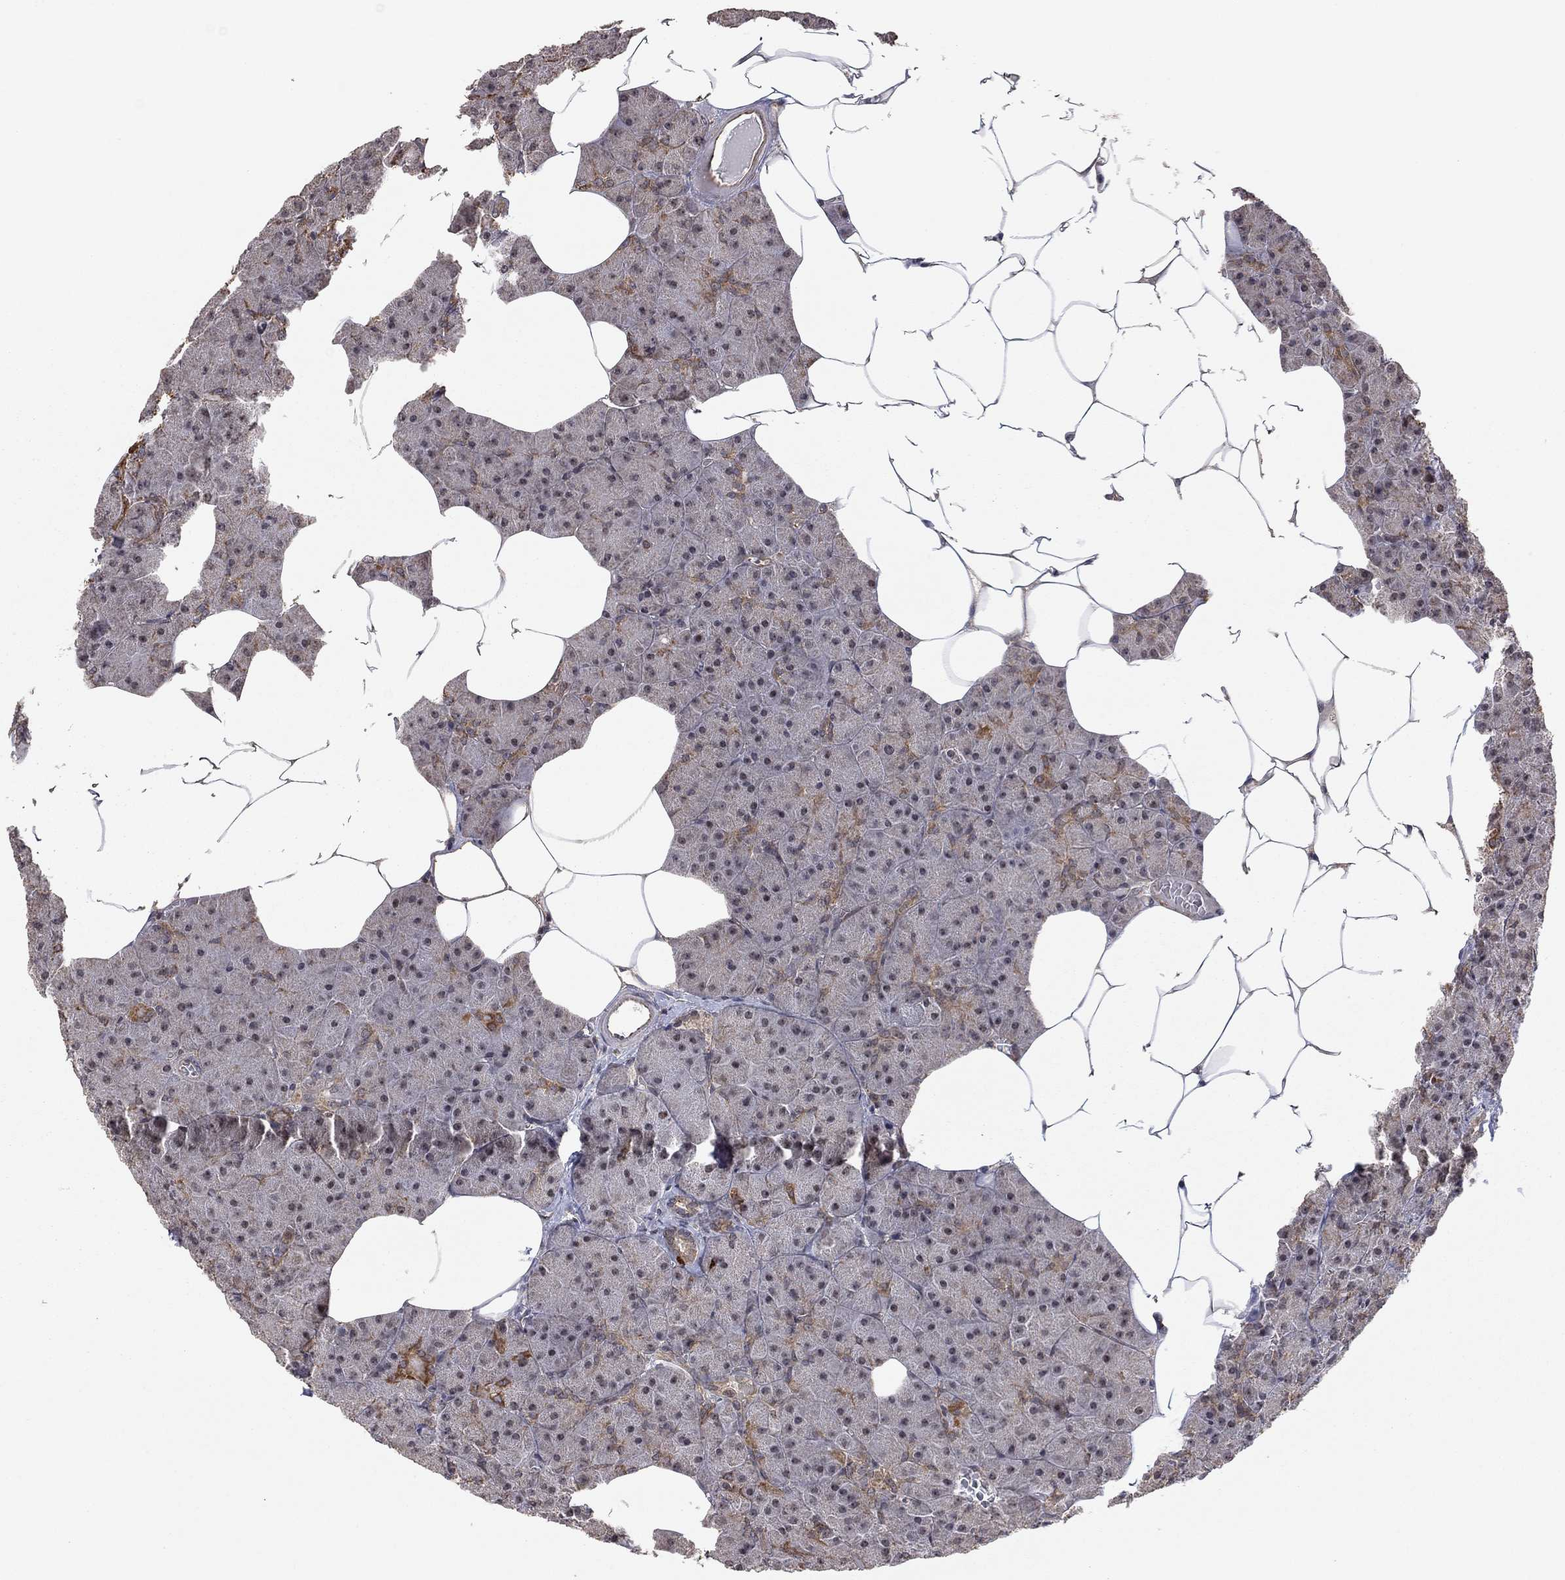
{"staining": {"intensity": "moderate", "quantity": "<25%", "location": "cytoplasmic/membranous"}, "tissue": "pancreas", "cell_type": "Exocrine glandular cells", "image_type": "normal", "snomed": [{"axis": "morphology", "description": "Normal tissue, NOS"}, {"axis": "topography", "description": "Pancreas"}], "caption": "High-power microscopy captured an immunohistochemistry micrograph of normal pancreas, revealing moderate cytoplasmic/membranous expression in about <25% of exocrine glandular cells. Immunohistochemistry (ihc) stains the protein of interest in brown and the nuclei are stained blue.", "gene": "TDP1", "patient": {"sex": "male", "age": 61}}